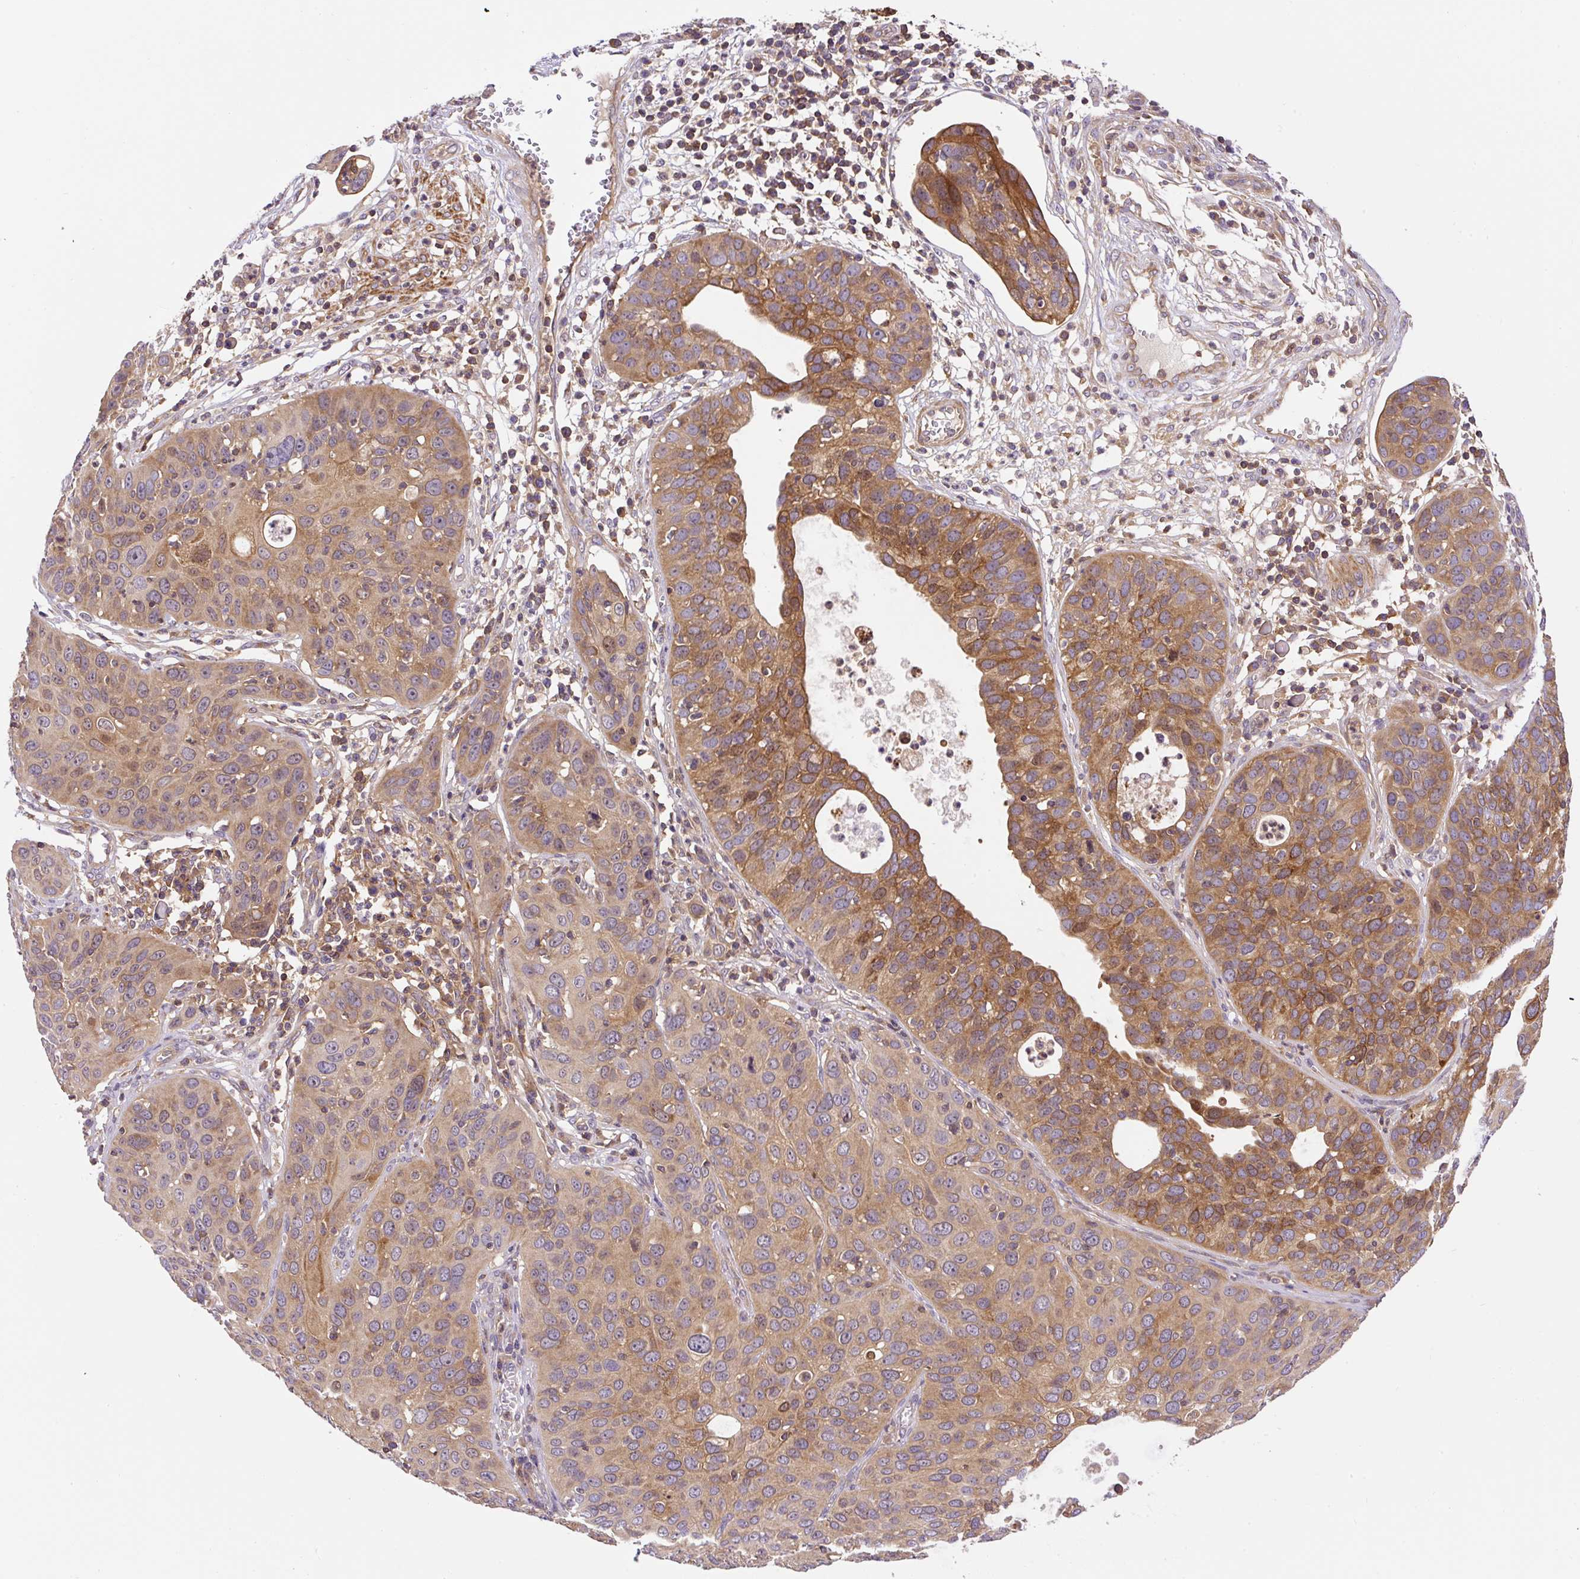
{"staining": {"intensity": "moderate", "quantity": "25%-75%", "location": "cytoplasmic/membranous"}, "tissue": "cervical cancer", "cell_type": "Tumor cells", "image_type": "cancer", "snomed": [{"axis": "morphology", "description": "Squamous cell carcinoma, NOS"}, {"axis": "topography", "description": "Cervix"}], "caption": "Approximately 25%-75% of tumor cells in squamous cell carcinoma (cervical) show moderate cytoplasmic/membranous protein positivity as visualized by brown immunohistochemical staining.", "gene": "CCDC28A", "patient": {"sex": "female", "age": 36}}